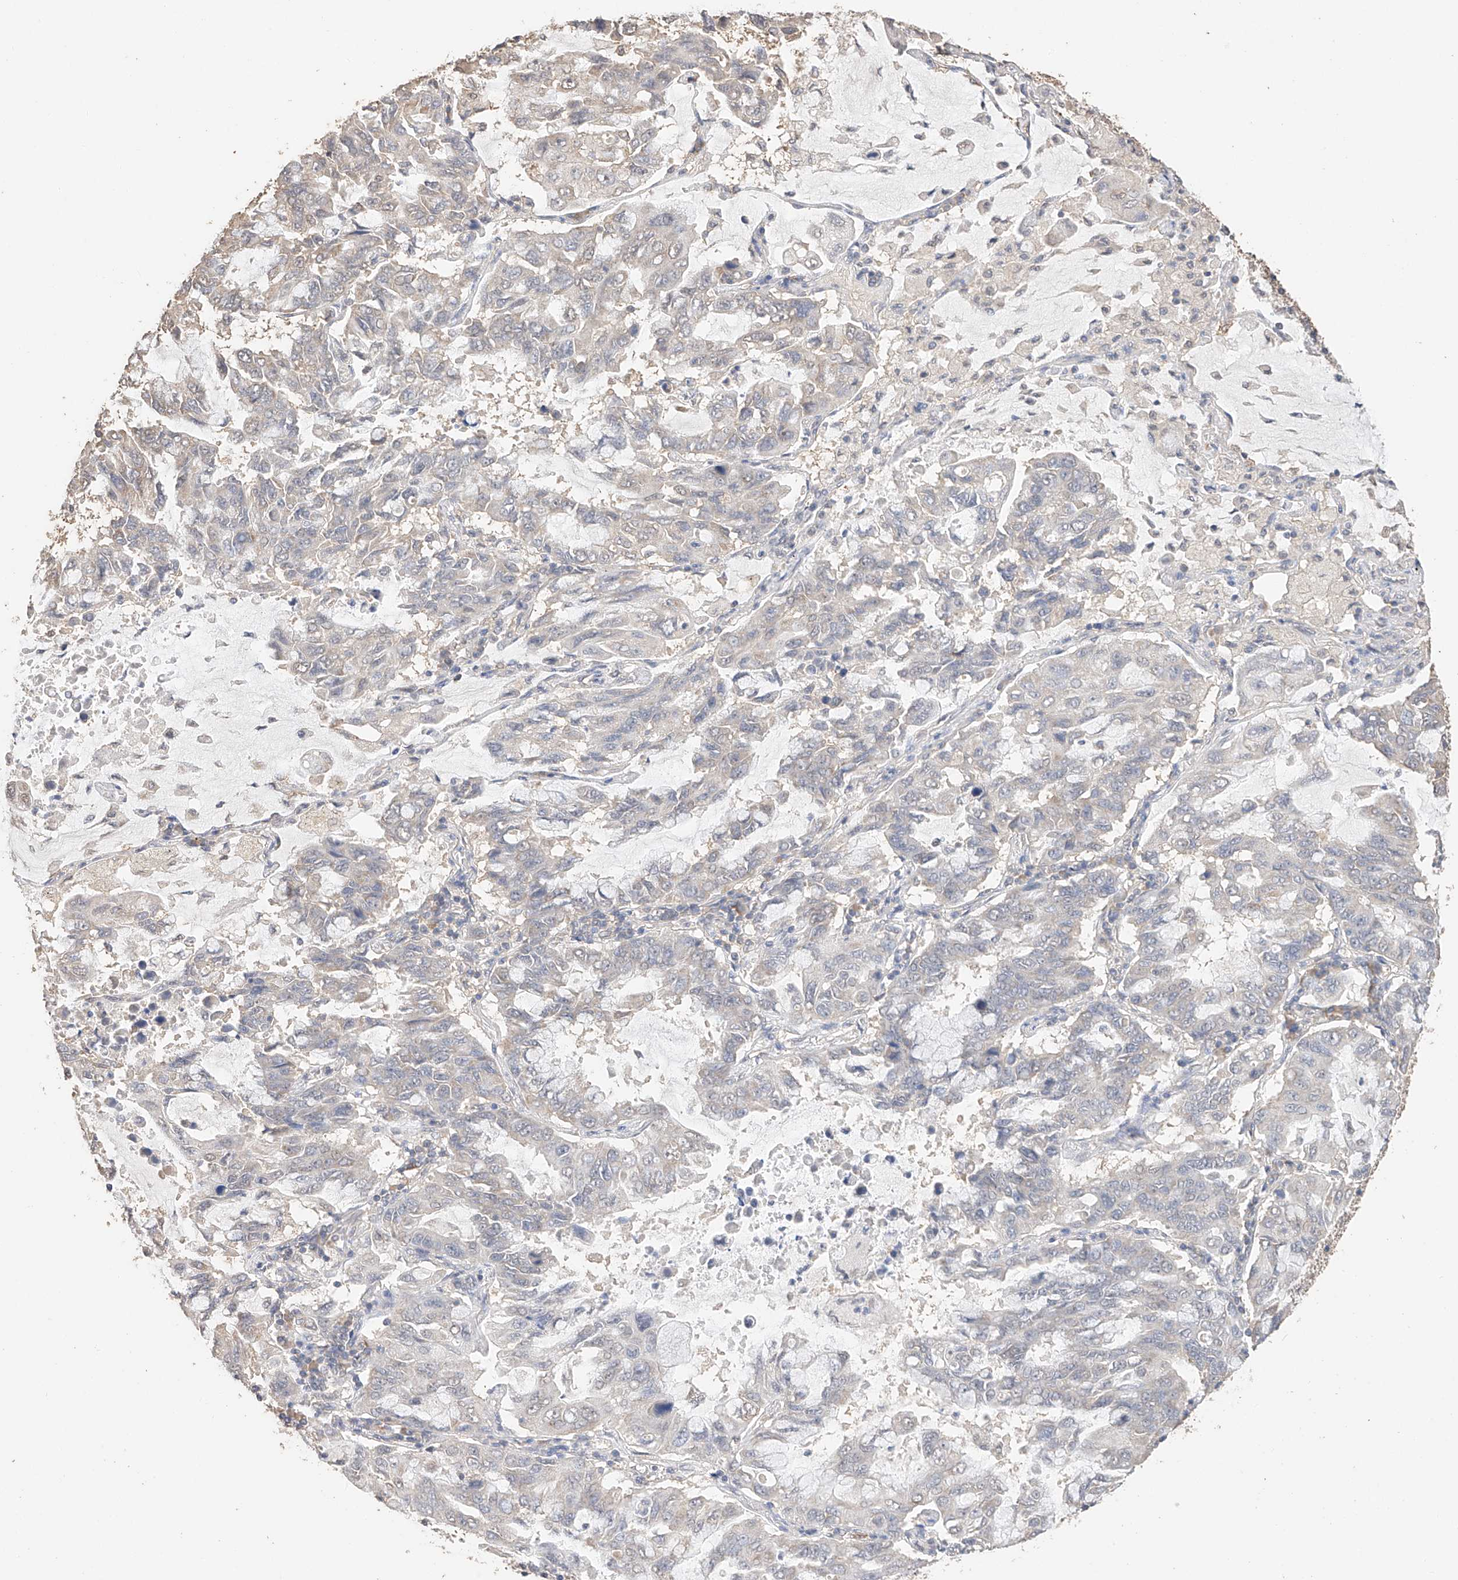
{"staining": {"intensity": "negative", "quantity": "none", "location": "none"}, "tissue": "lung cancer", "cell_type": "Tumor cells", "image_type": "cancer", "snomed": [{"axis": "morphology", "description": "Adenocarcinoma, NOS"}, {"axis": "topography", "description": "Lung"}], "caption": "Image shows no protein positivity in tumor cells of lung adenocarcinoma tissue.", "gene": "IL22RA2", "patient": {"sex": "male", "age": 64}}